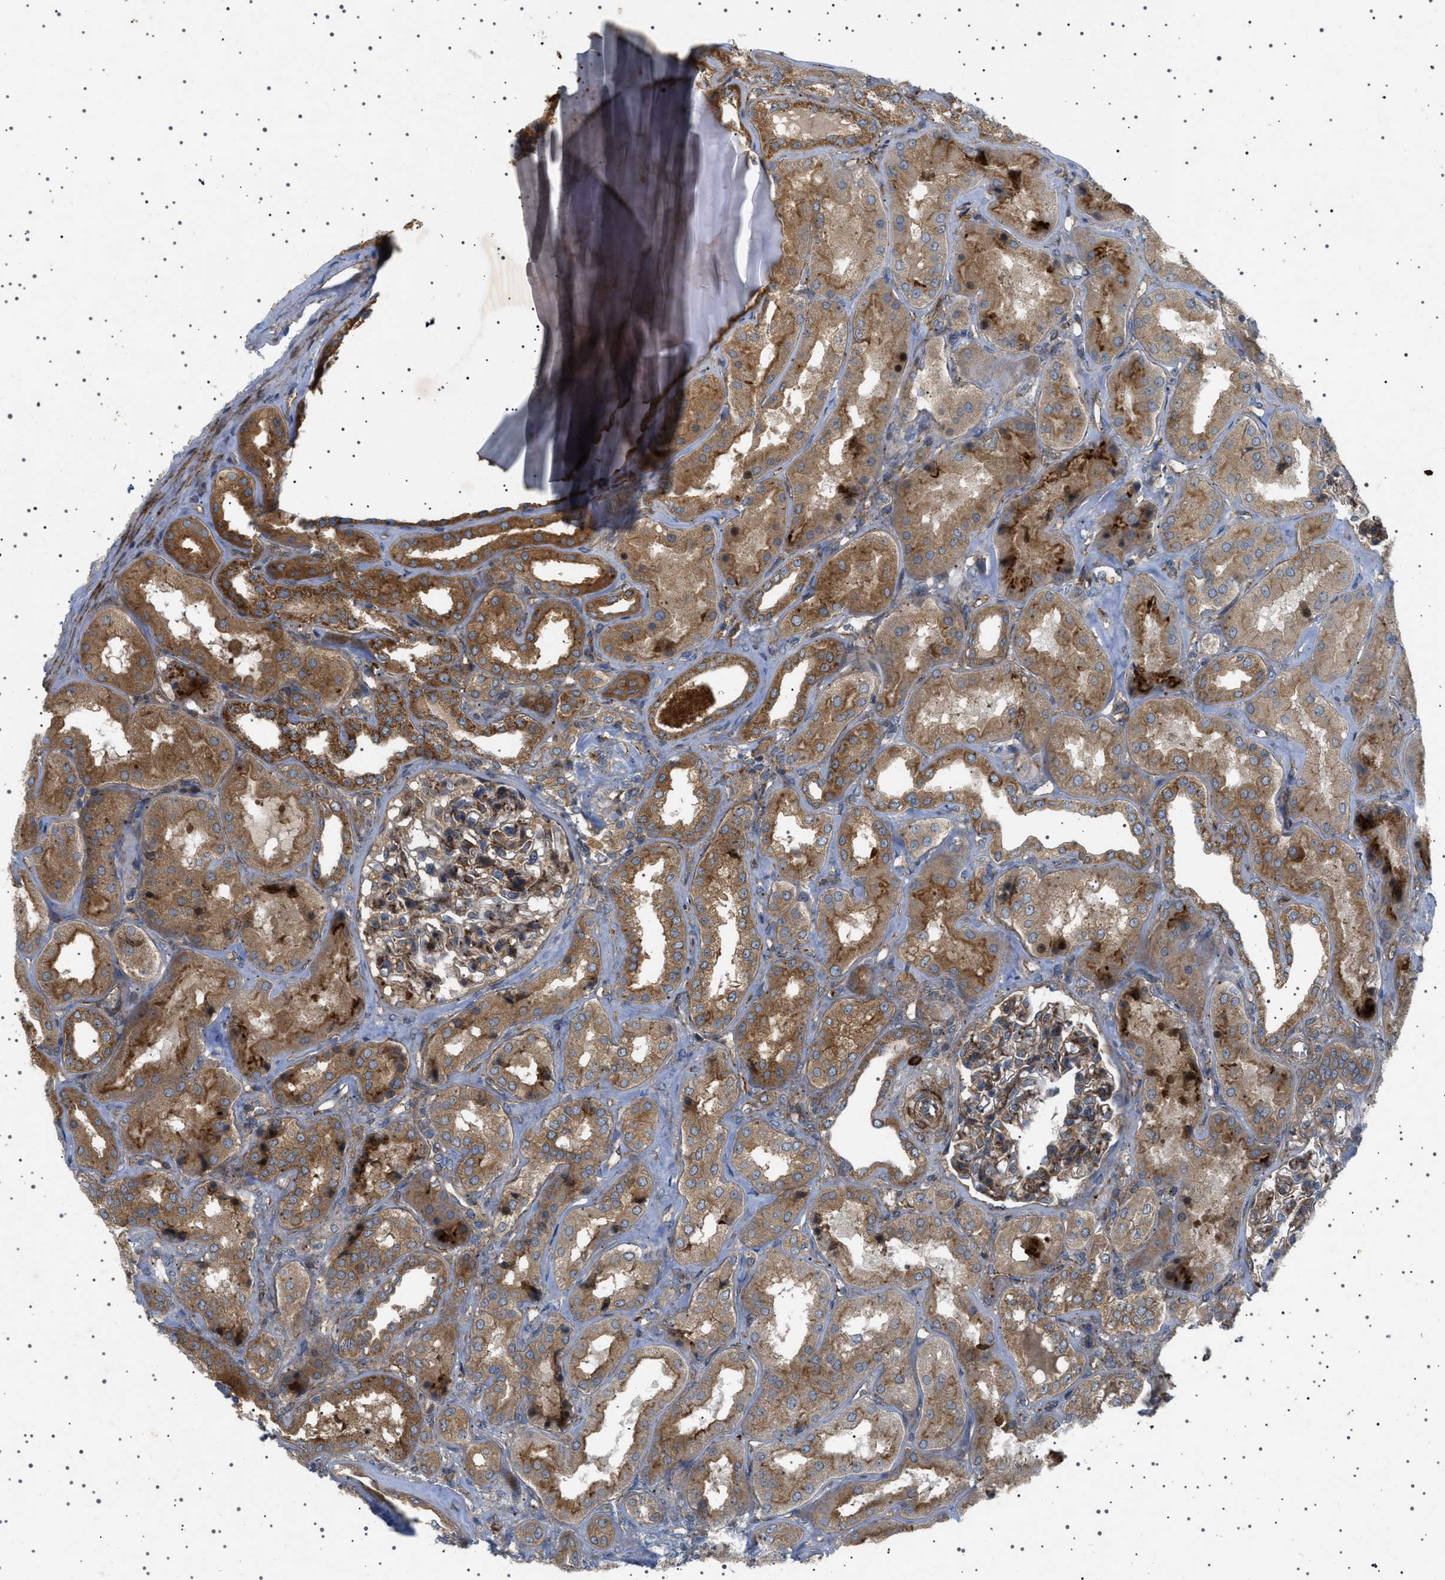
{"staining": {"intensity": "strong", "quantity": ">75%", "location": "cytoplasmic/membranous"}, "tissue": "kidney", "cell_type": "Cells in glomeruli", "image_type": "normal", "snomed": [{"axis": "morphology", "description": "Normal tissue, NOS"}, {"axis": "topography", "description": "Kidney"}], "caption": "Protein expression analysis of unremarkable human kidney reveals strong cytoplasmic/membranous expression in about >75% of cells in glomeruli.", "gene": "CCDC186", "patient": {"sex": "female", "age": 56}}